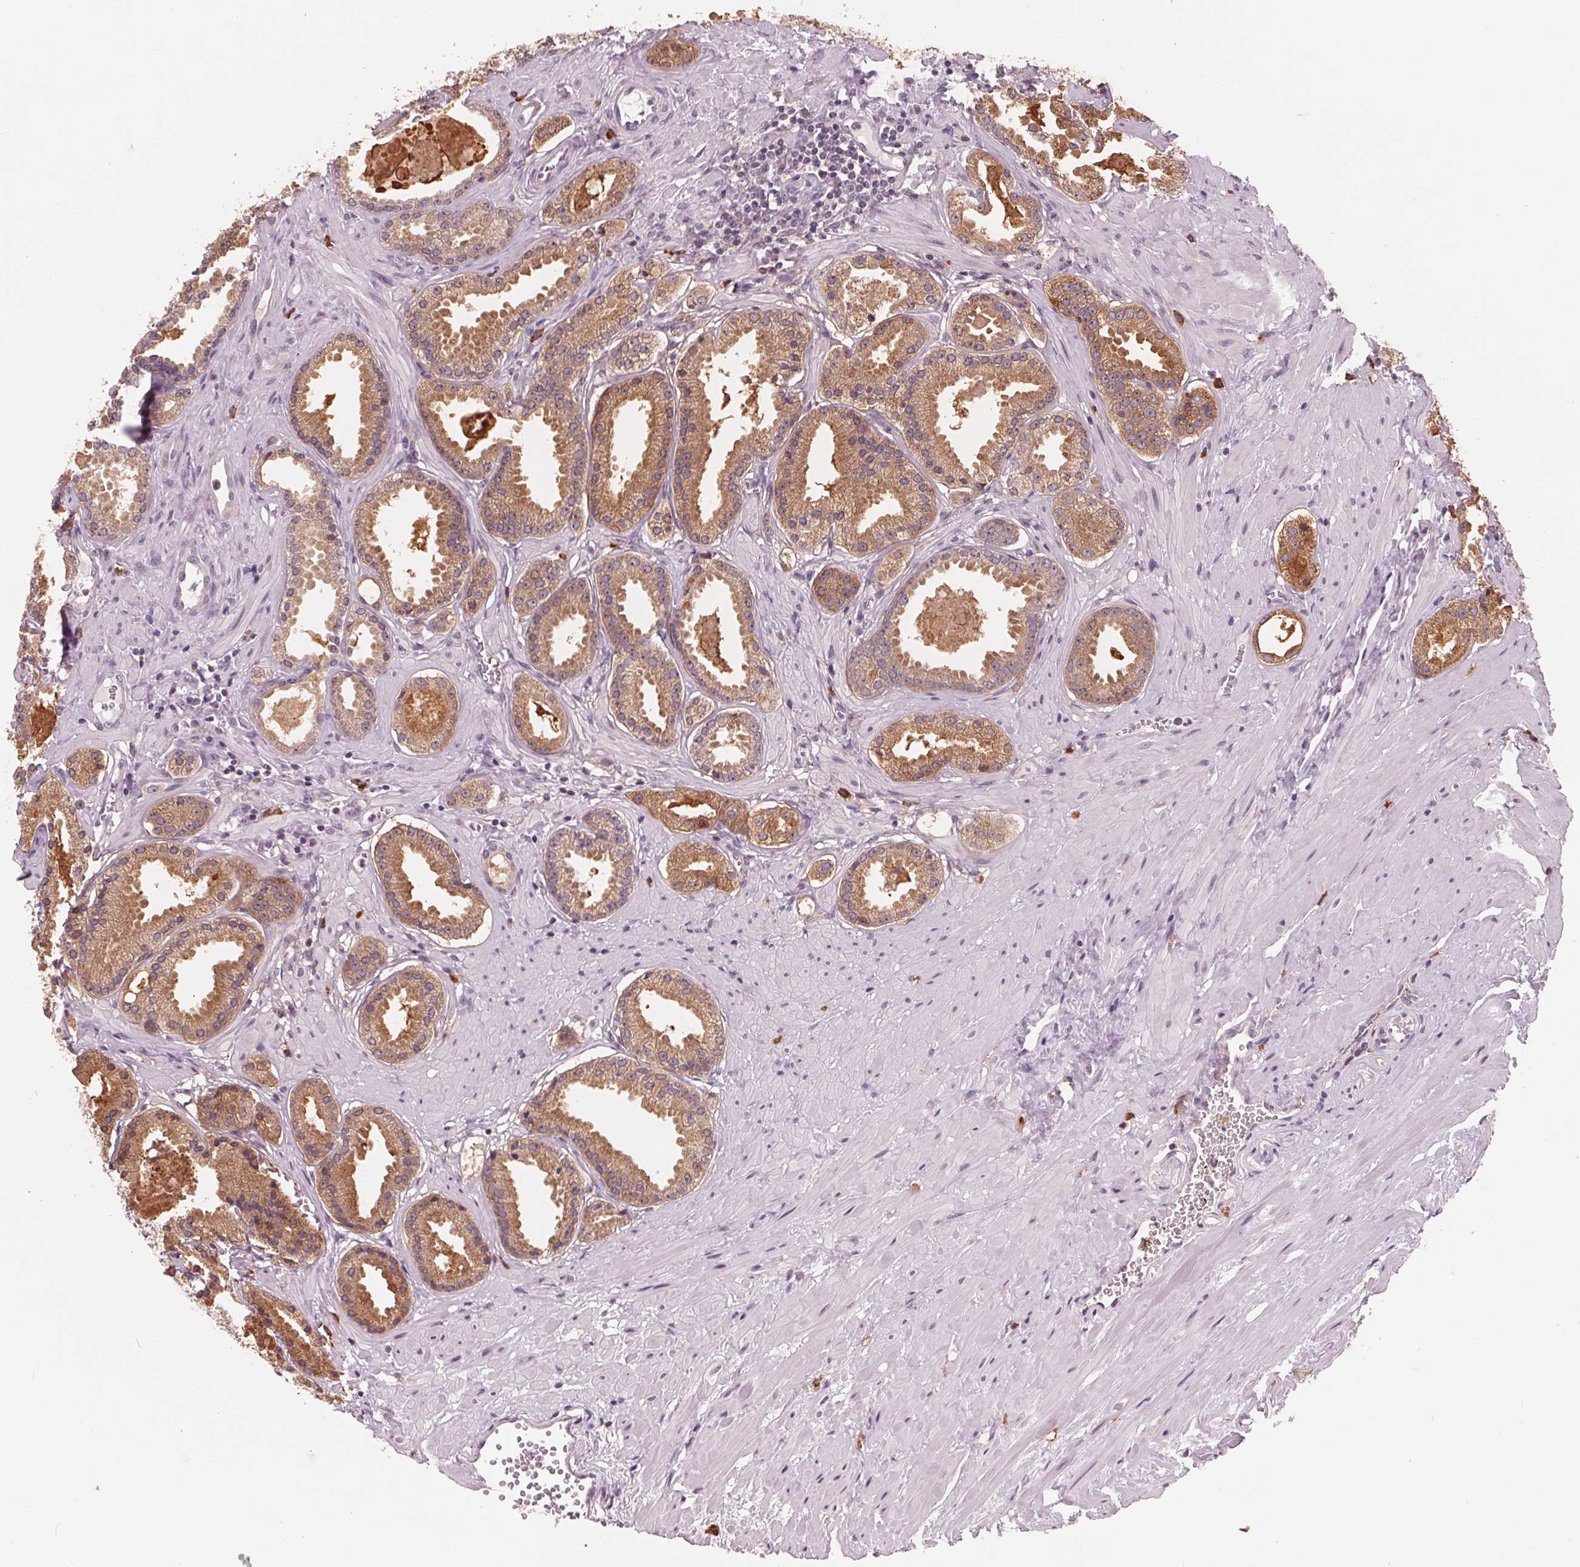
{"staining": {"intensity": "moderate", "quantity": ">75%", "location": "cytoplasmic/membranous"}, "tissue": "prostate cancer", "cell_type": "Tumor cells", "image_type": "cancer", "snomed": [{"axis": "morphology", "description": "Adenocarcinoma, NOS"}, {"axis": "morphology", "description": "Adenocarcinoma, Low grade"}, {"axis": "topography", "description": "Prostate"}], "caption": "The immunohistochemical stain shows moderate cytoplasmic/membranous positivity in tumor cells of prostate cancer tissue. Using DAB (3,3'-diaminobenzidine) (brown) and hematoxylin (blue) stains, captured at high magnification using brightfield microscopy.", "gene": "GIGYF2", "patient": {"sex": "male", "age": 64}}